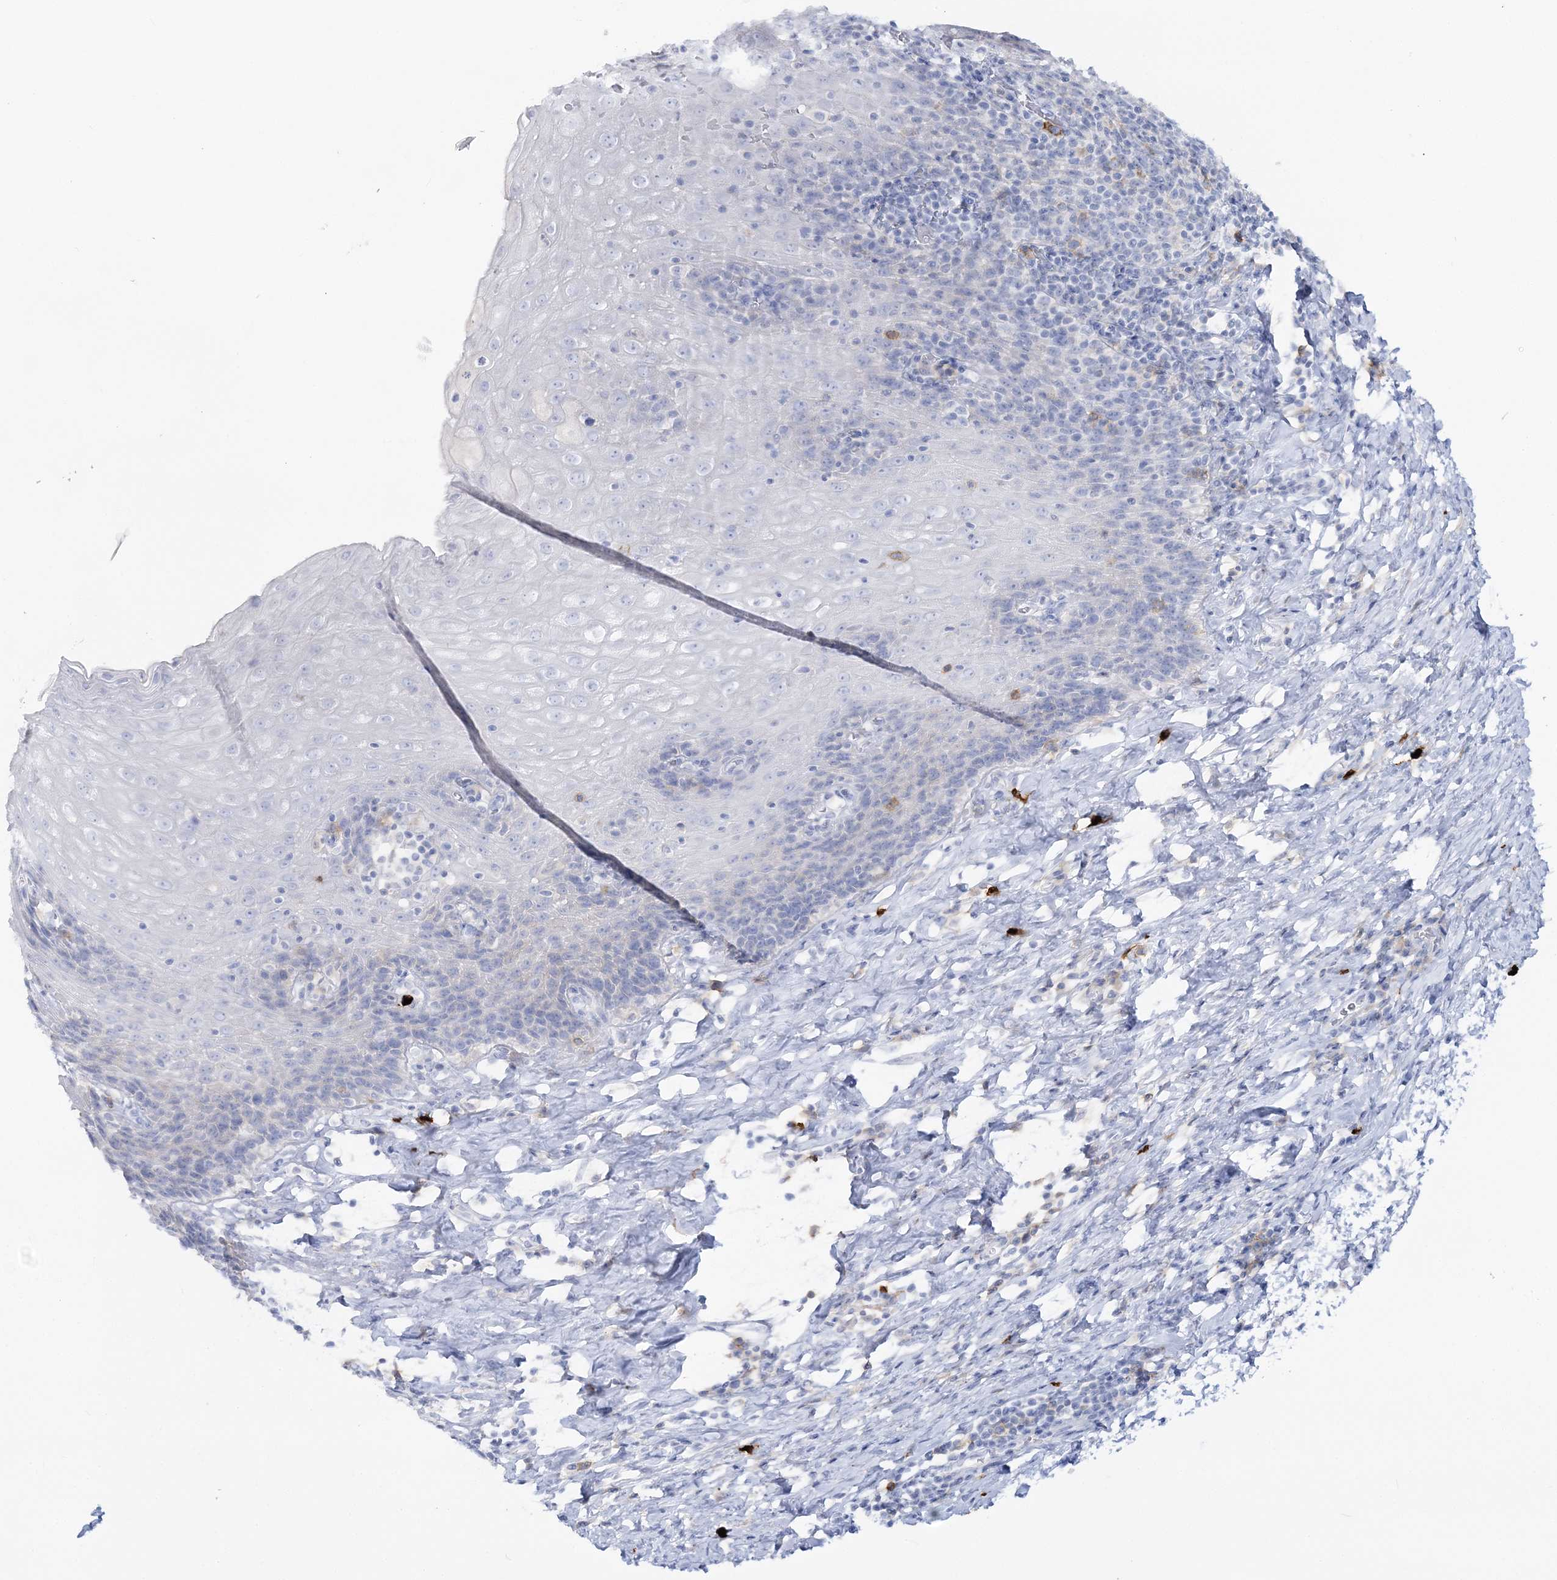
{"staining": {"intensity": "negative", "quantity": "none", "location": "none"}, "tissue": "esophagus", "cell_type": "Squamous epithelial cells", "image_type": "normal", "snomed": [{"axis": "morphology", "description": "Normal tissue, NOS"}, {"axis": "topography", "description": "Esophagus"}], "caption": "The immunohistochemistry photomicrograph has no significant staining in squamous epithelial cells of esophagus. Nuclei are stained in blue.", "gene": "WDSUB1", "patient": {"sex": "female", "age": 61}}